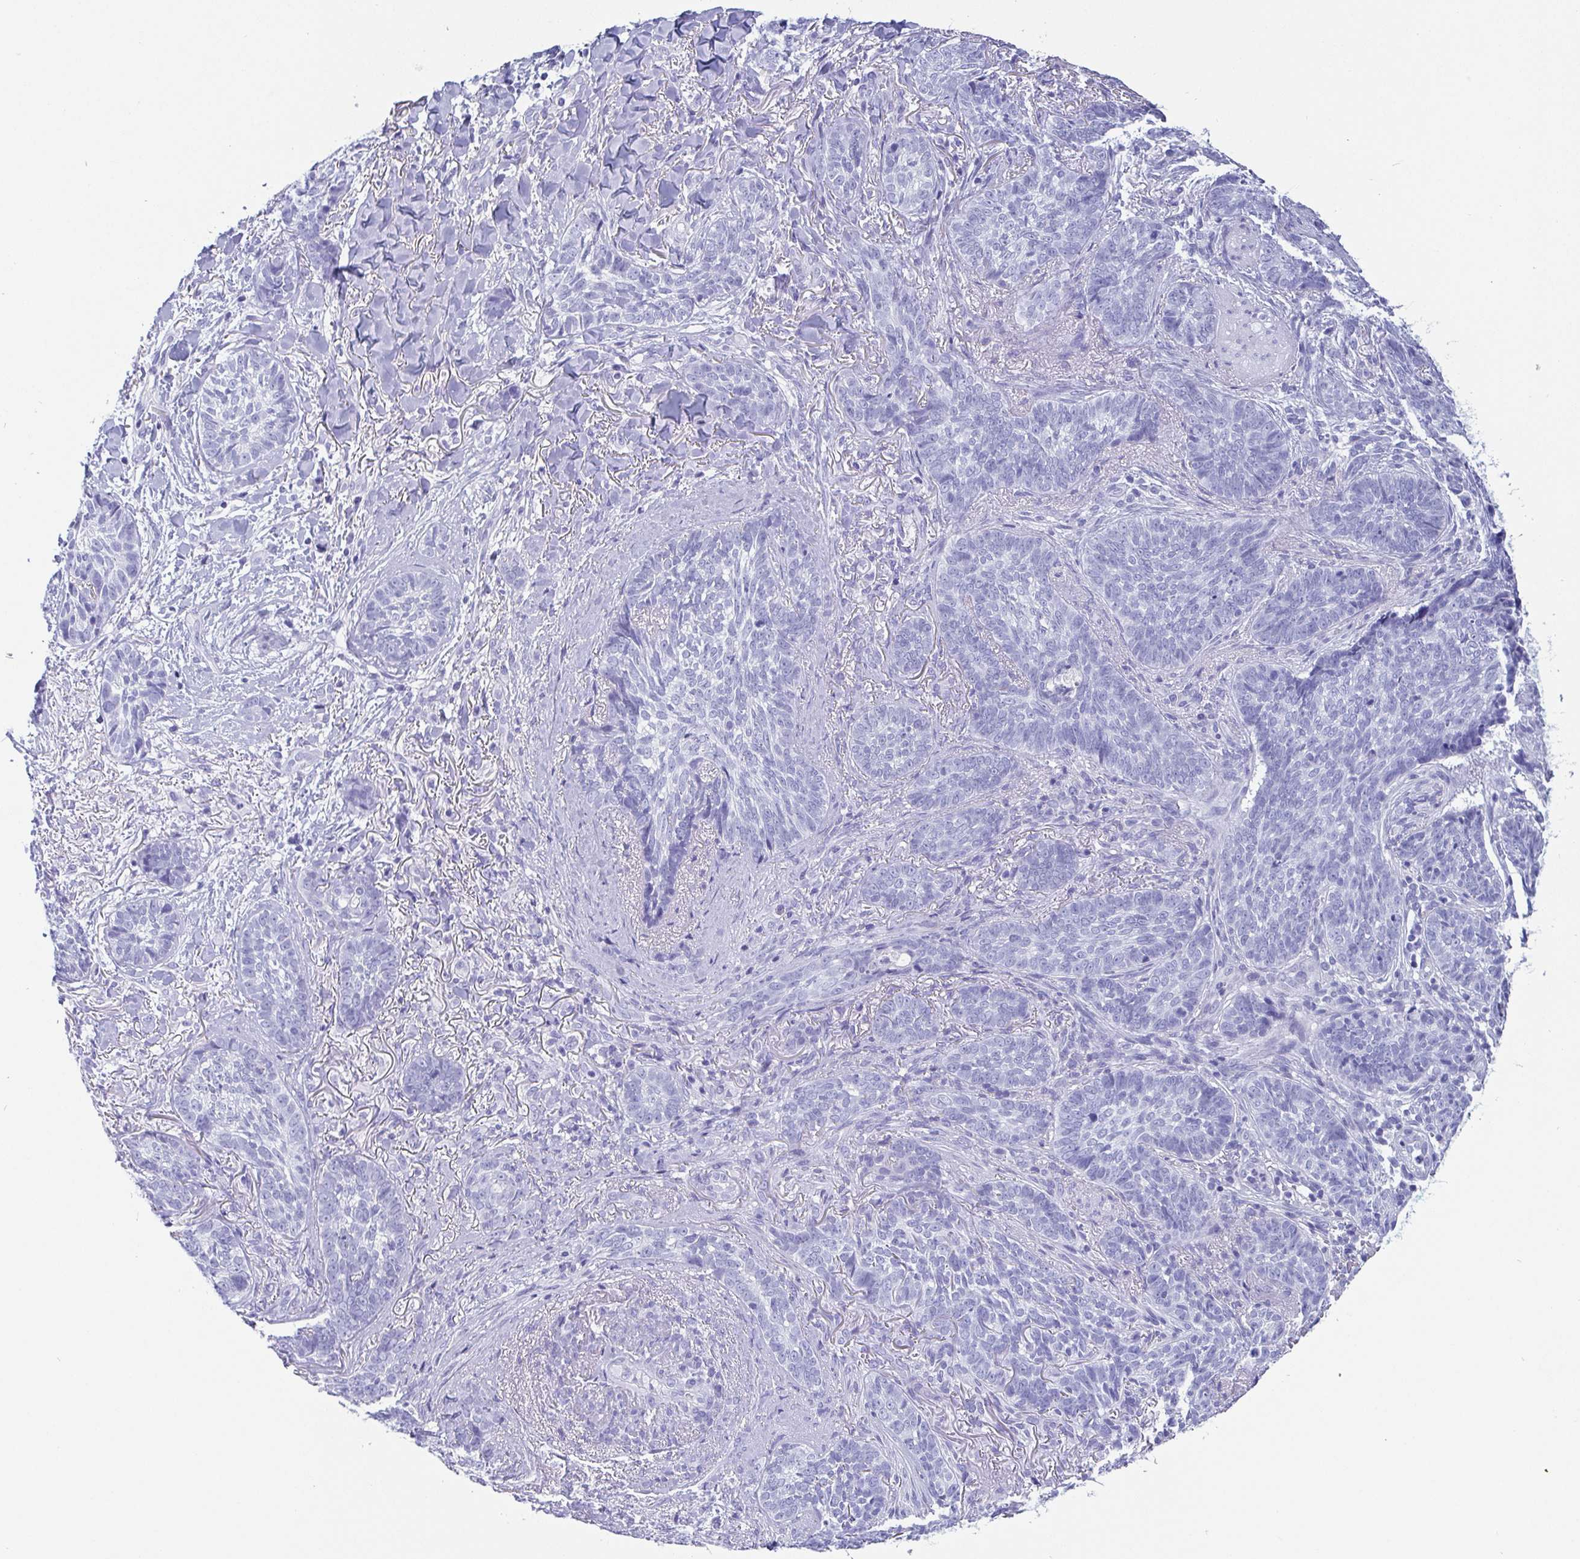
{"staining": {"intensity": "negative", "quantity": "none", "location": "none"}, "tissue": "skin cancer", "cell_type": "Tumor cells", "image_type": "cancer", "snomed": [{"axis": "morphology", "description": "Basal cell carcinoma"}, {"axis": "topography", "description": "Skin"}, {"axis": "topography", "description": "Skin of face"}], "caption": "This is an immunohistochemistry (IHC) micrograph of human basal cell carcinoma (skin). There is no positivity in tumor cells.", "gene": "SCGN", "patient": {"sex": "male", "age": 88}}